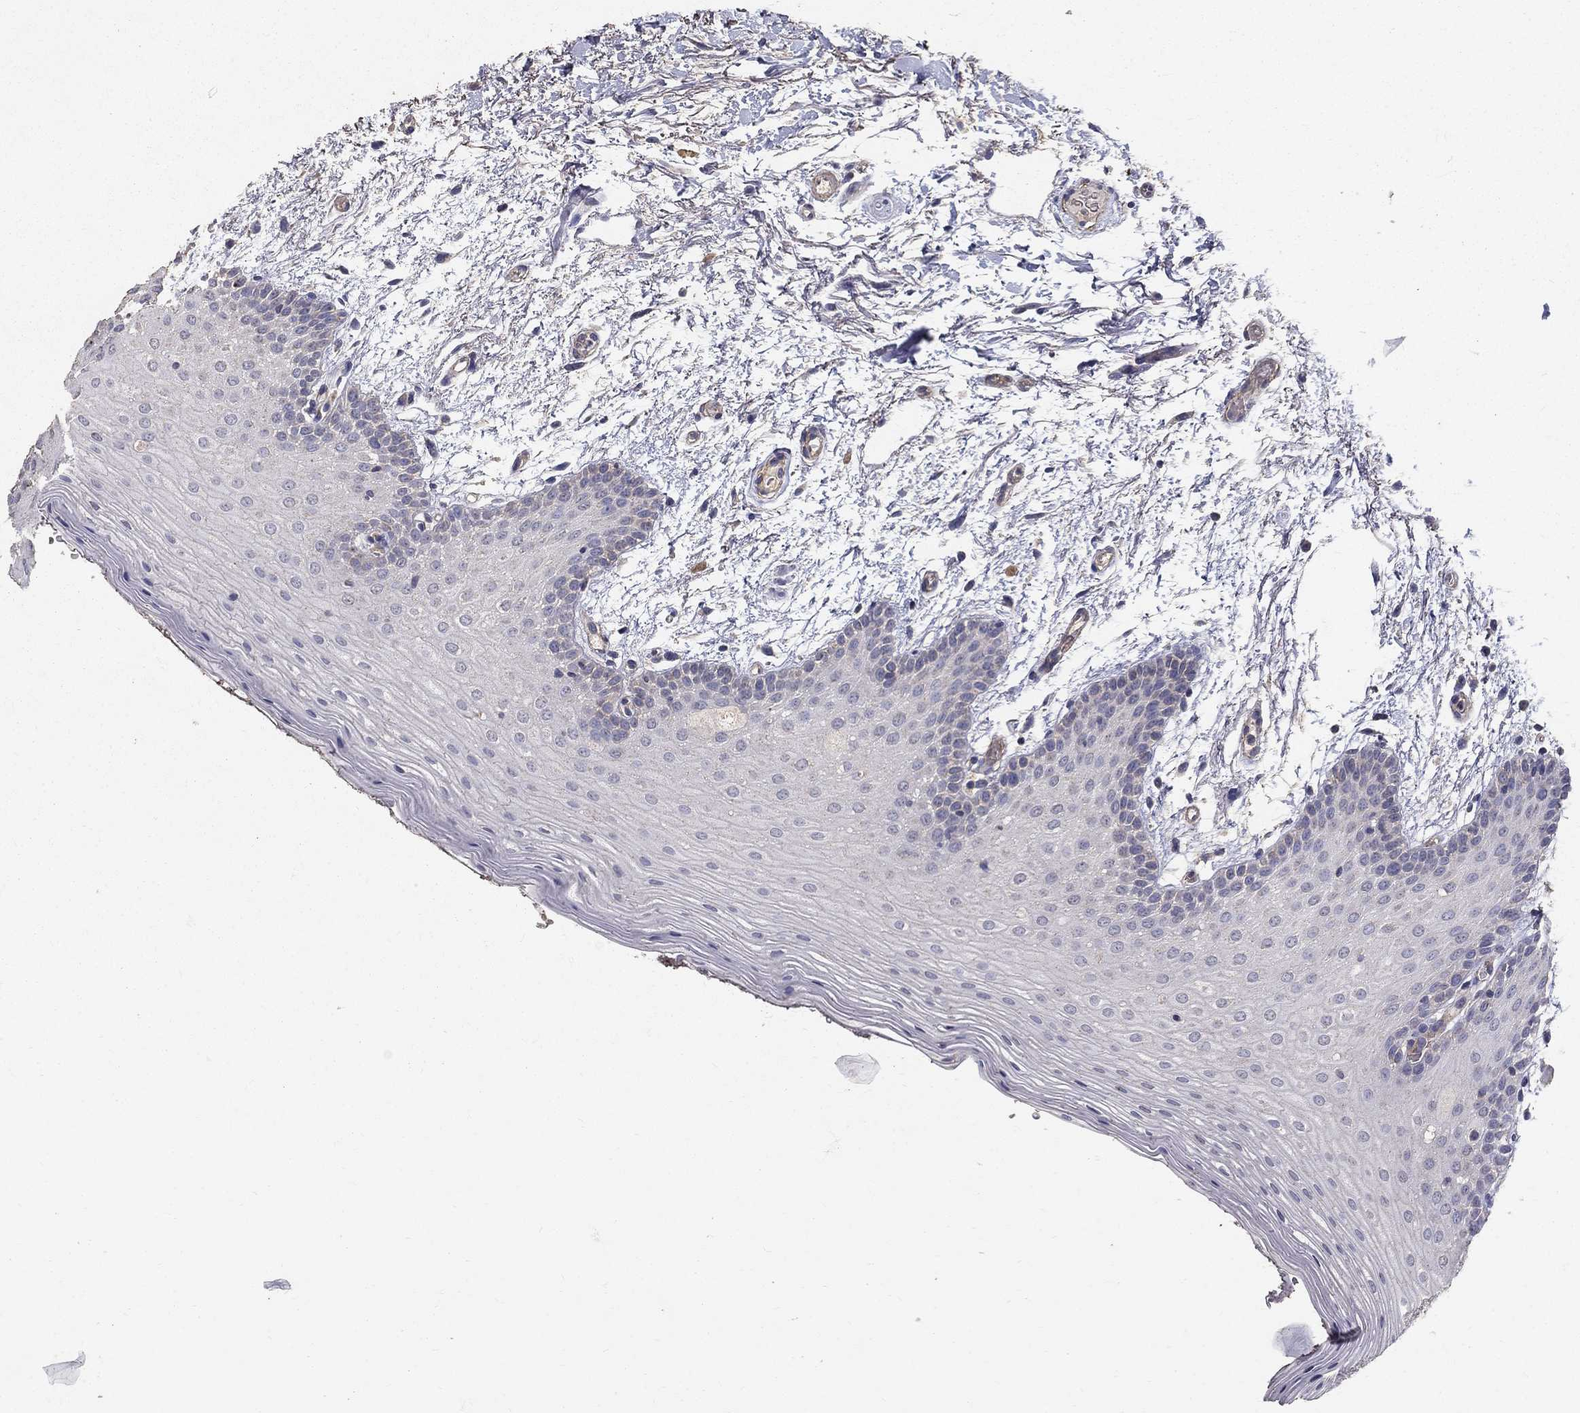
{"staining": {"intensity": "negative", "quantity": "none", "location": "none"}, "tissue": "oral mucosa", "cell_type": "Squamous epithelial cells", "image_type": "normal", "snomed": [{"axis": "morphology", "description": "Normal tissue, NOS"}, {"axis": "topography", "description": "Oral tissue"}, {"axis": "topography", "description": "Tounge, NOS"}], "caption": "Immunohistochemical staining of benign human oral mucosa reveals no significant staining in squamous epithelial cells.", "gene": "MPP2", "patient": {"sex": "female", "age": 86}}